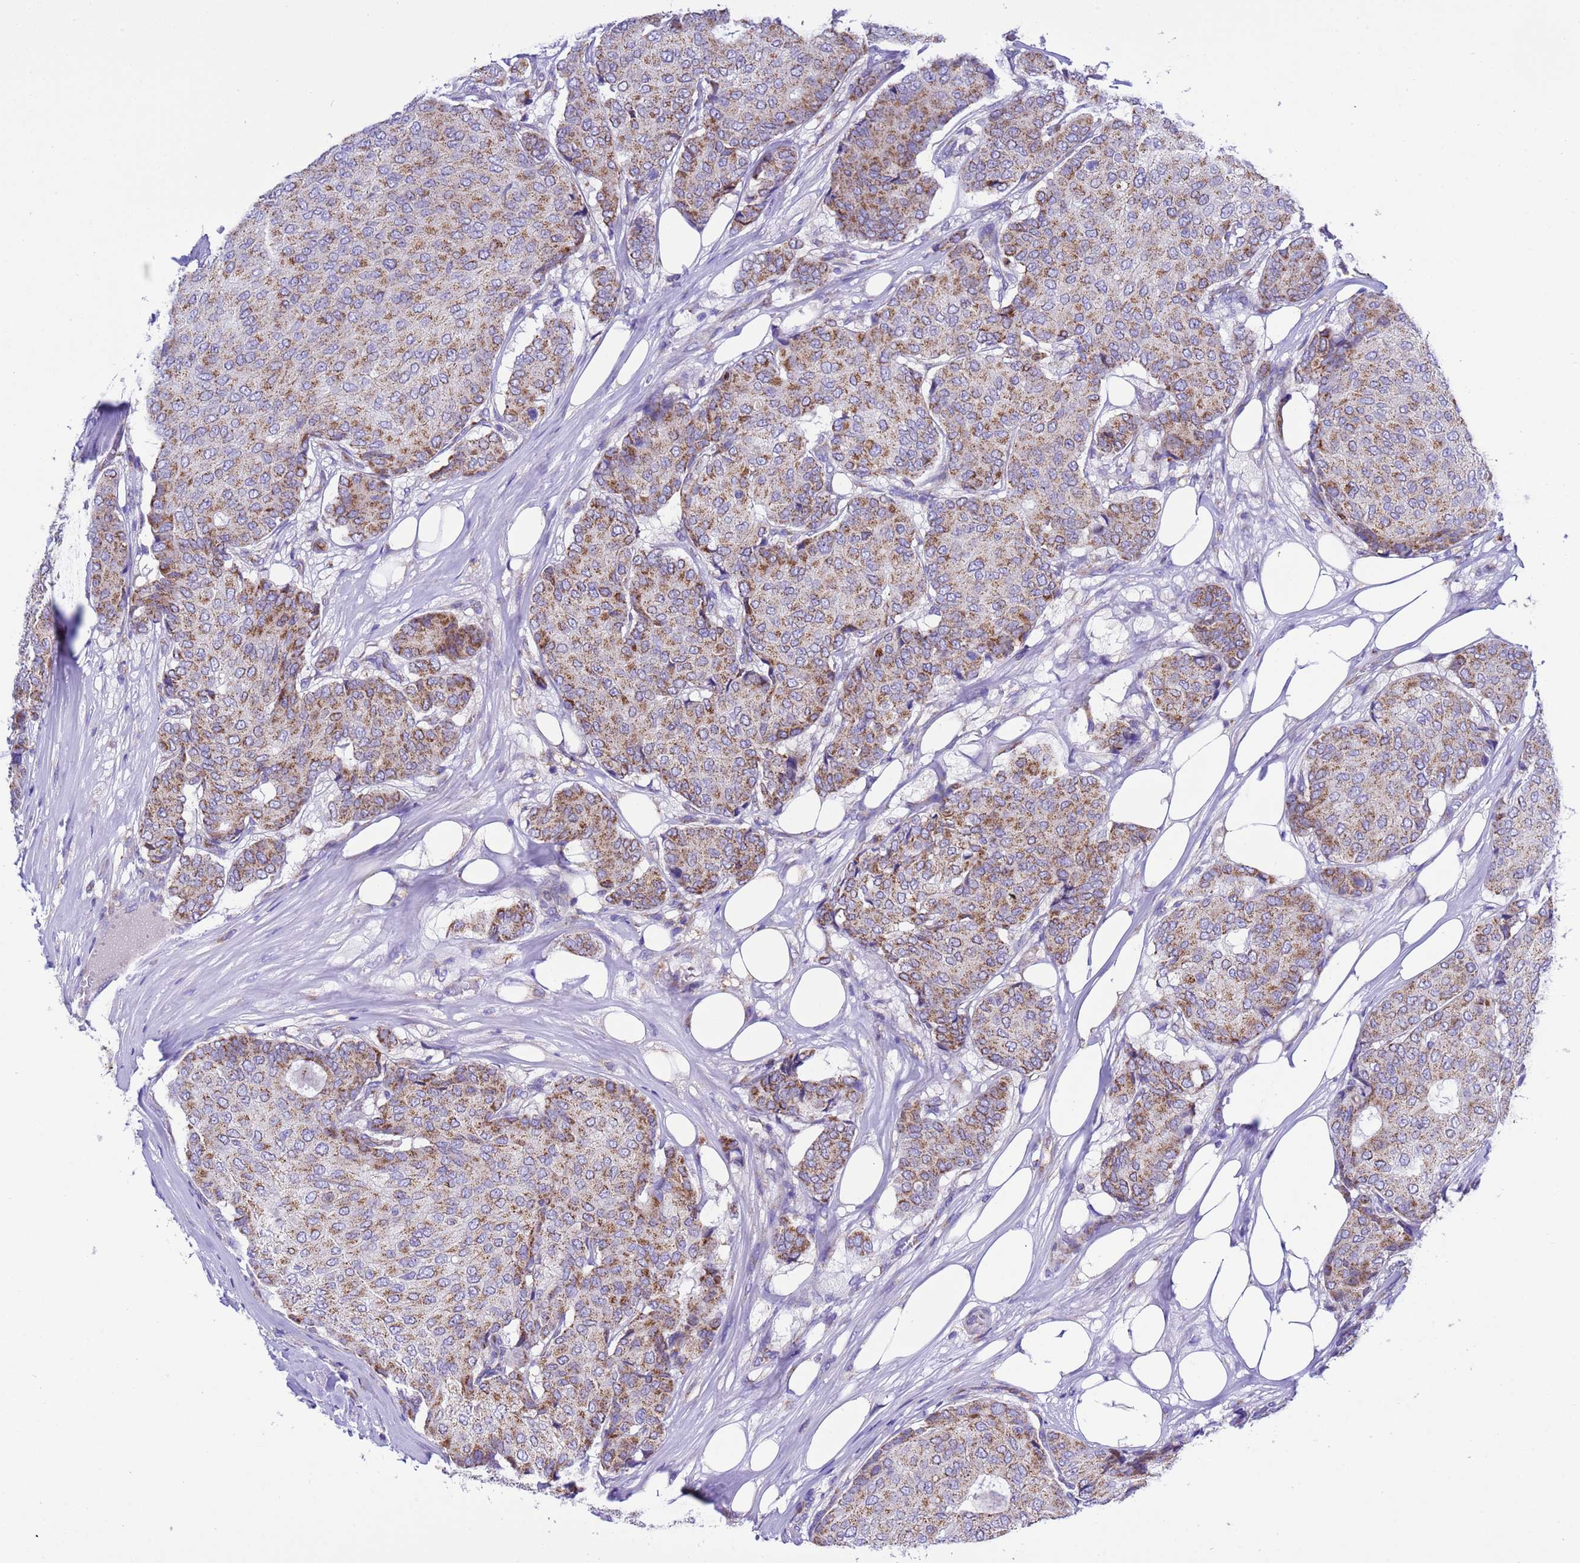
{"staining": {"intensity": "moderate", "quantity": ">75%", "location": "cytoplasmic/membranous"}, "tissue": "breast cancer", "cell_type": "Tumor cells", "image_type": "cancer", "snomed": [{"axis": "morphology", "description": "Duct carcinoma"}, {"axis": "topography", "description": "Breast"}], "caption": "Moderate cytoplasmic/membranous expression for a protein is appreciated in about >75% of tumor cells of invasive ductal carcinoma (breast) using immunohistochemistry (IHC).", "gene": "CCDC191", "patient": {"sex": "female", "age": 75}}